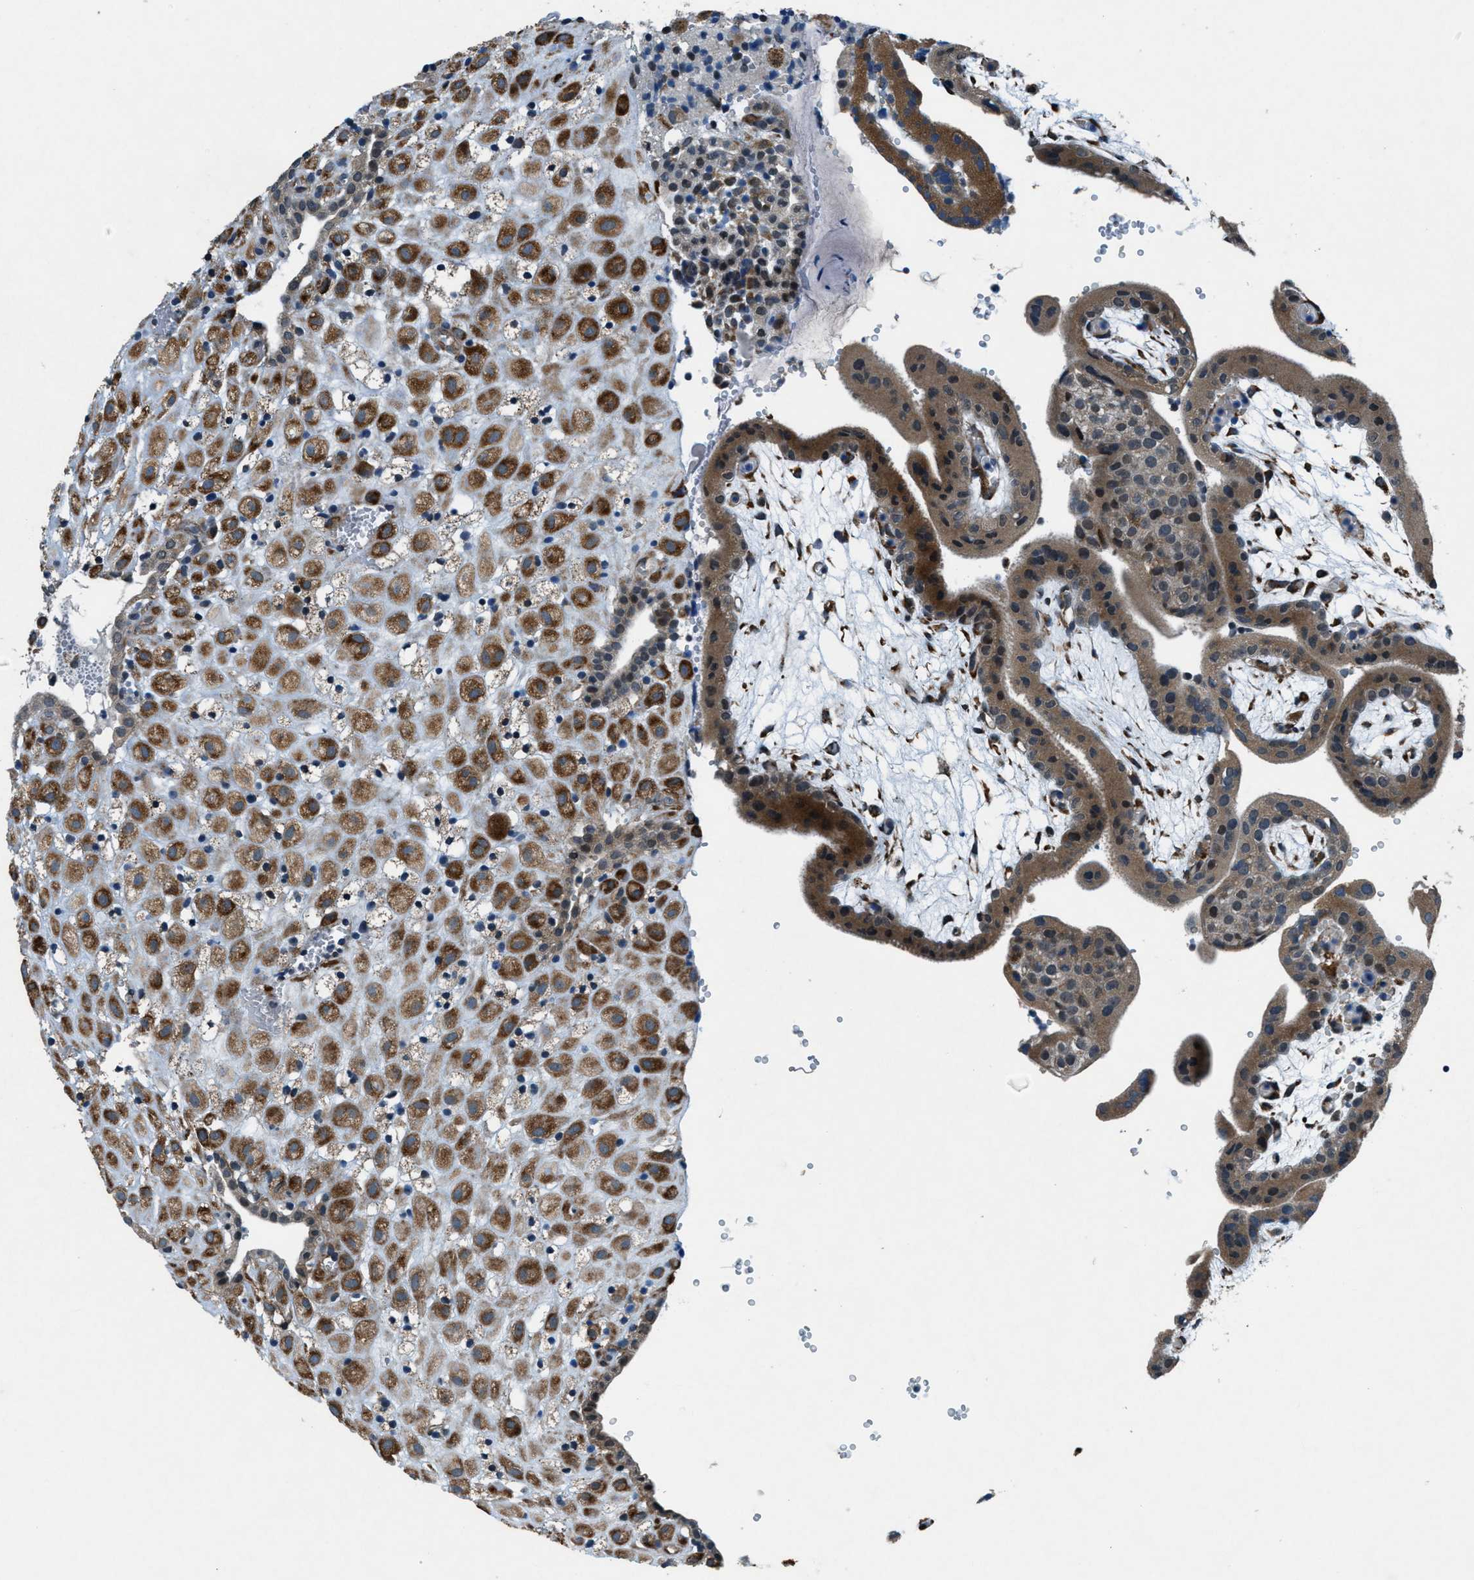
{"staining": {"intensity": "strong", "quantity": ">75%", "location": "cytoplasmic/membranous"}, "tissue": "placenta", "cell_type": "Decidual cells", "image_type": "normal", "snomed": [{"axis": "morphology", "description": "Normal tissue, NOS"}, {"axis": "topography", "description": "Placenta"}], "caption": "DAB (3,3'-diaminobenzidine) immunohistochemical staining of unremarkable placenta exhibits strong cytoplasmic/membranous protein positivity in about >75% of decidual cells.", "gene": "GINM1", "patient": {"sex": "female", "age": 18}}